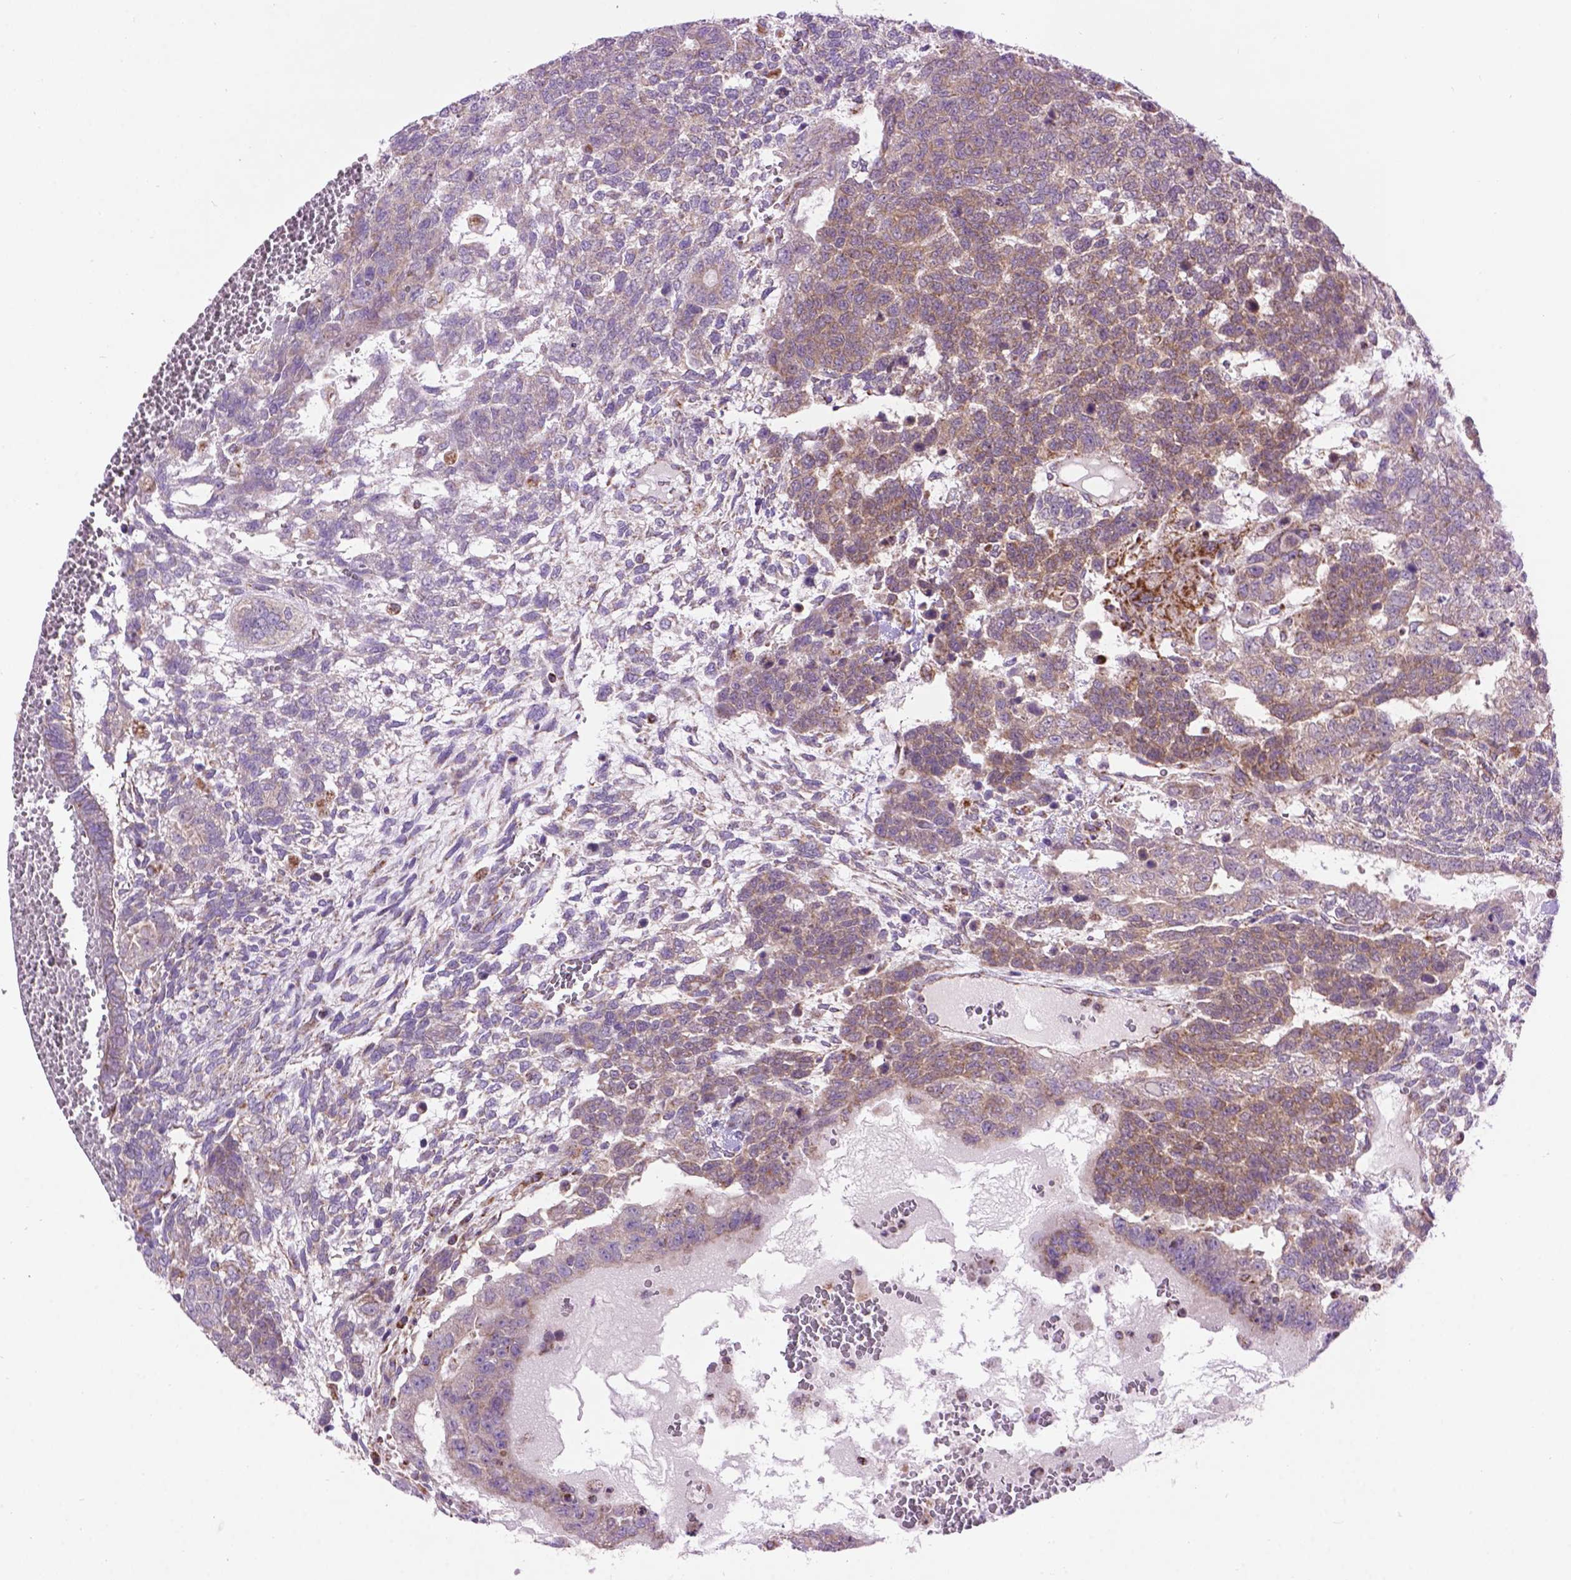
{"staining": {"intensity": "moderate", "quantity": "25%-75%", "location": "cytoplasmic/membranous"}, "tissue": "testis cancer", "cell_type": "Tumor cells", "image_type": "cancer", "snomed": [{"axis": "morphology", "description": "Normal tissue, NOS"}, {"axis": "morphology", "description": "Carcinoma, Embryonal, NOS"}, {"axis": "topography", "description": "Testis"}, {"axis": "topography", "description": "Epididymis"}], "caption": "The immunohistochemical stain shows moderate cytoplasmic/membranous positivity in tumor cells of embryonal carcinoma (testis) tissue.", "gene": "PYCR3", "patient": {"sex": "male", "age": 23}}